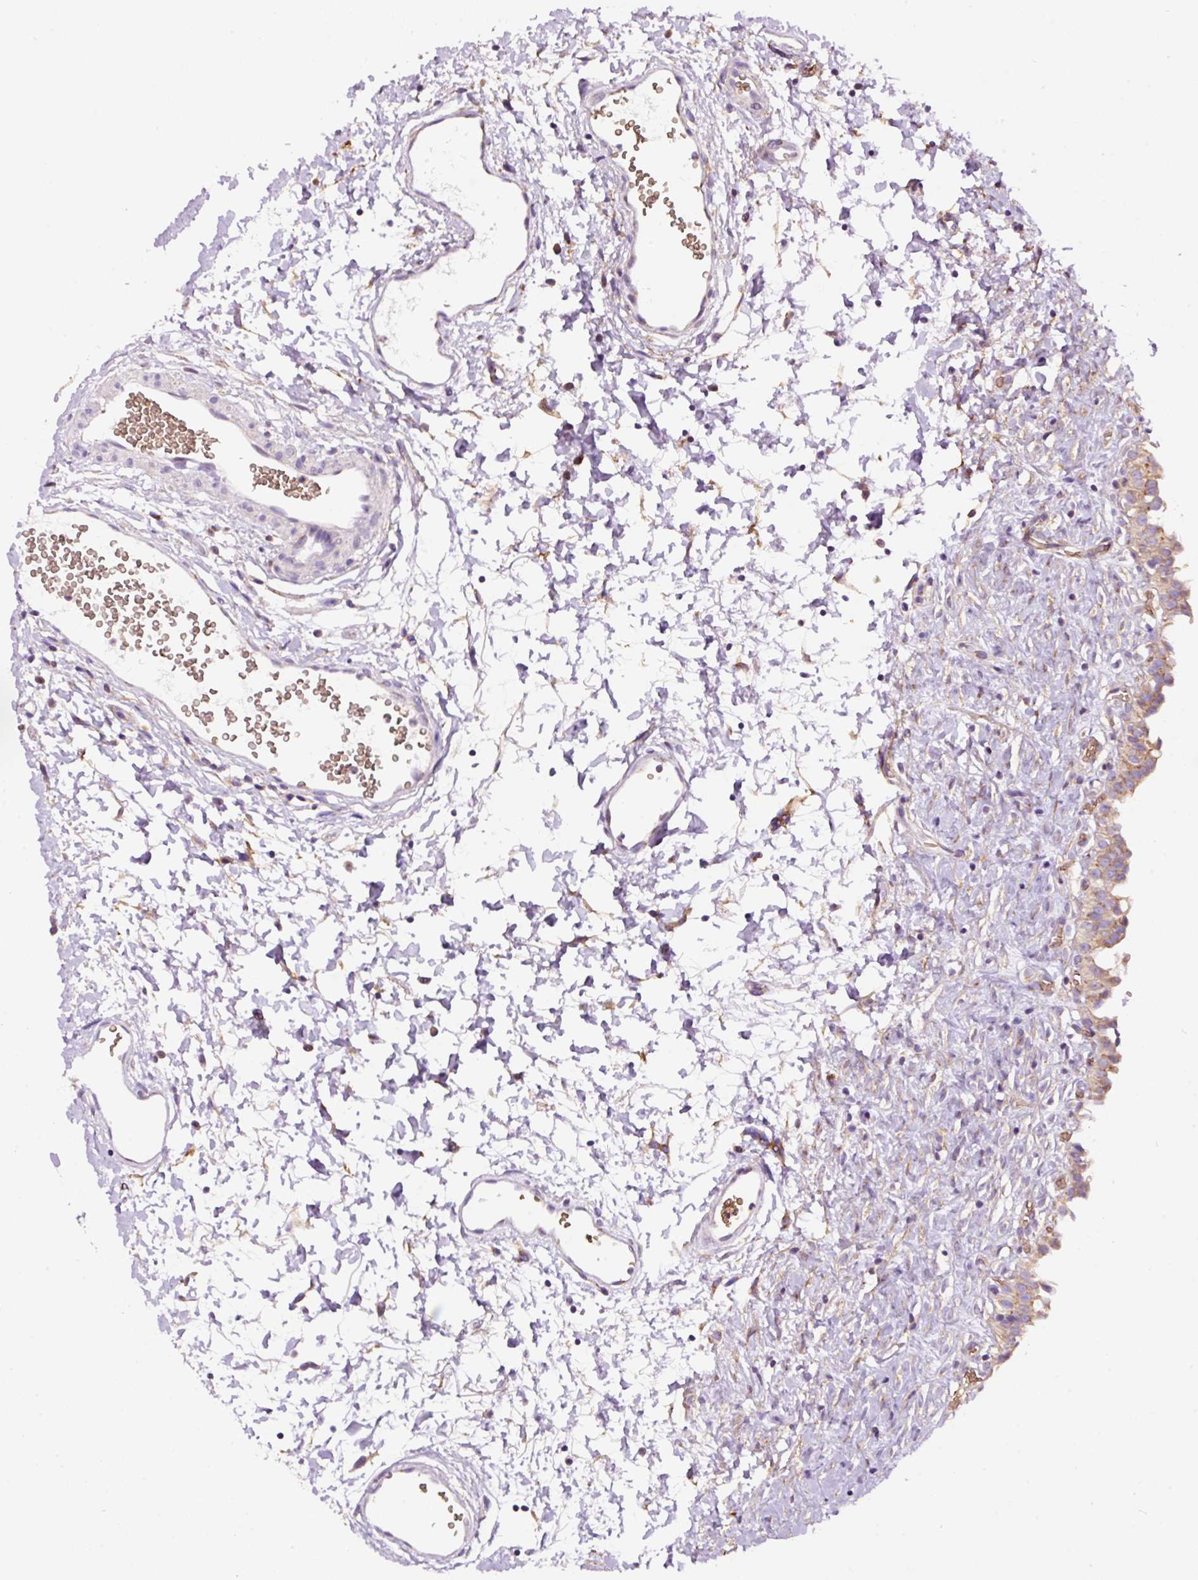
{"staining": {"intensity": "weak", "quantity": ">75%", "location": "cytoplasmic/membranous"}, "tissue": "urinary bladder", "cell_type": "Urothelial cells", "image_type": "normal", "snomed": [{"axis": "morphology", "description": "Normal tissue, NOS"}, {"axis": "topography", "description": "Urinary bladder"}], "caption": "Protein analysis of normal urinary bladder reveals weak cytoplasmic/membranous positivity in about >75% of urothelial cells.", "gene": "PRRC2A", "patient": {"sex": "male", "age": 51}}